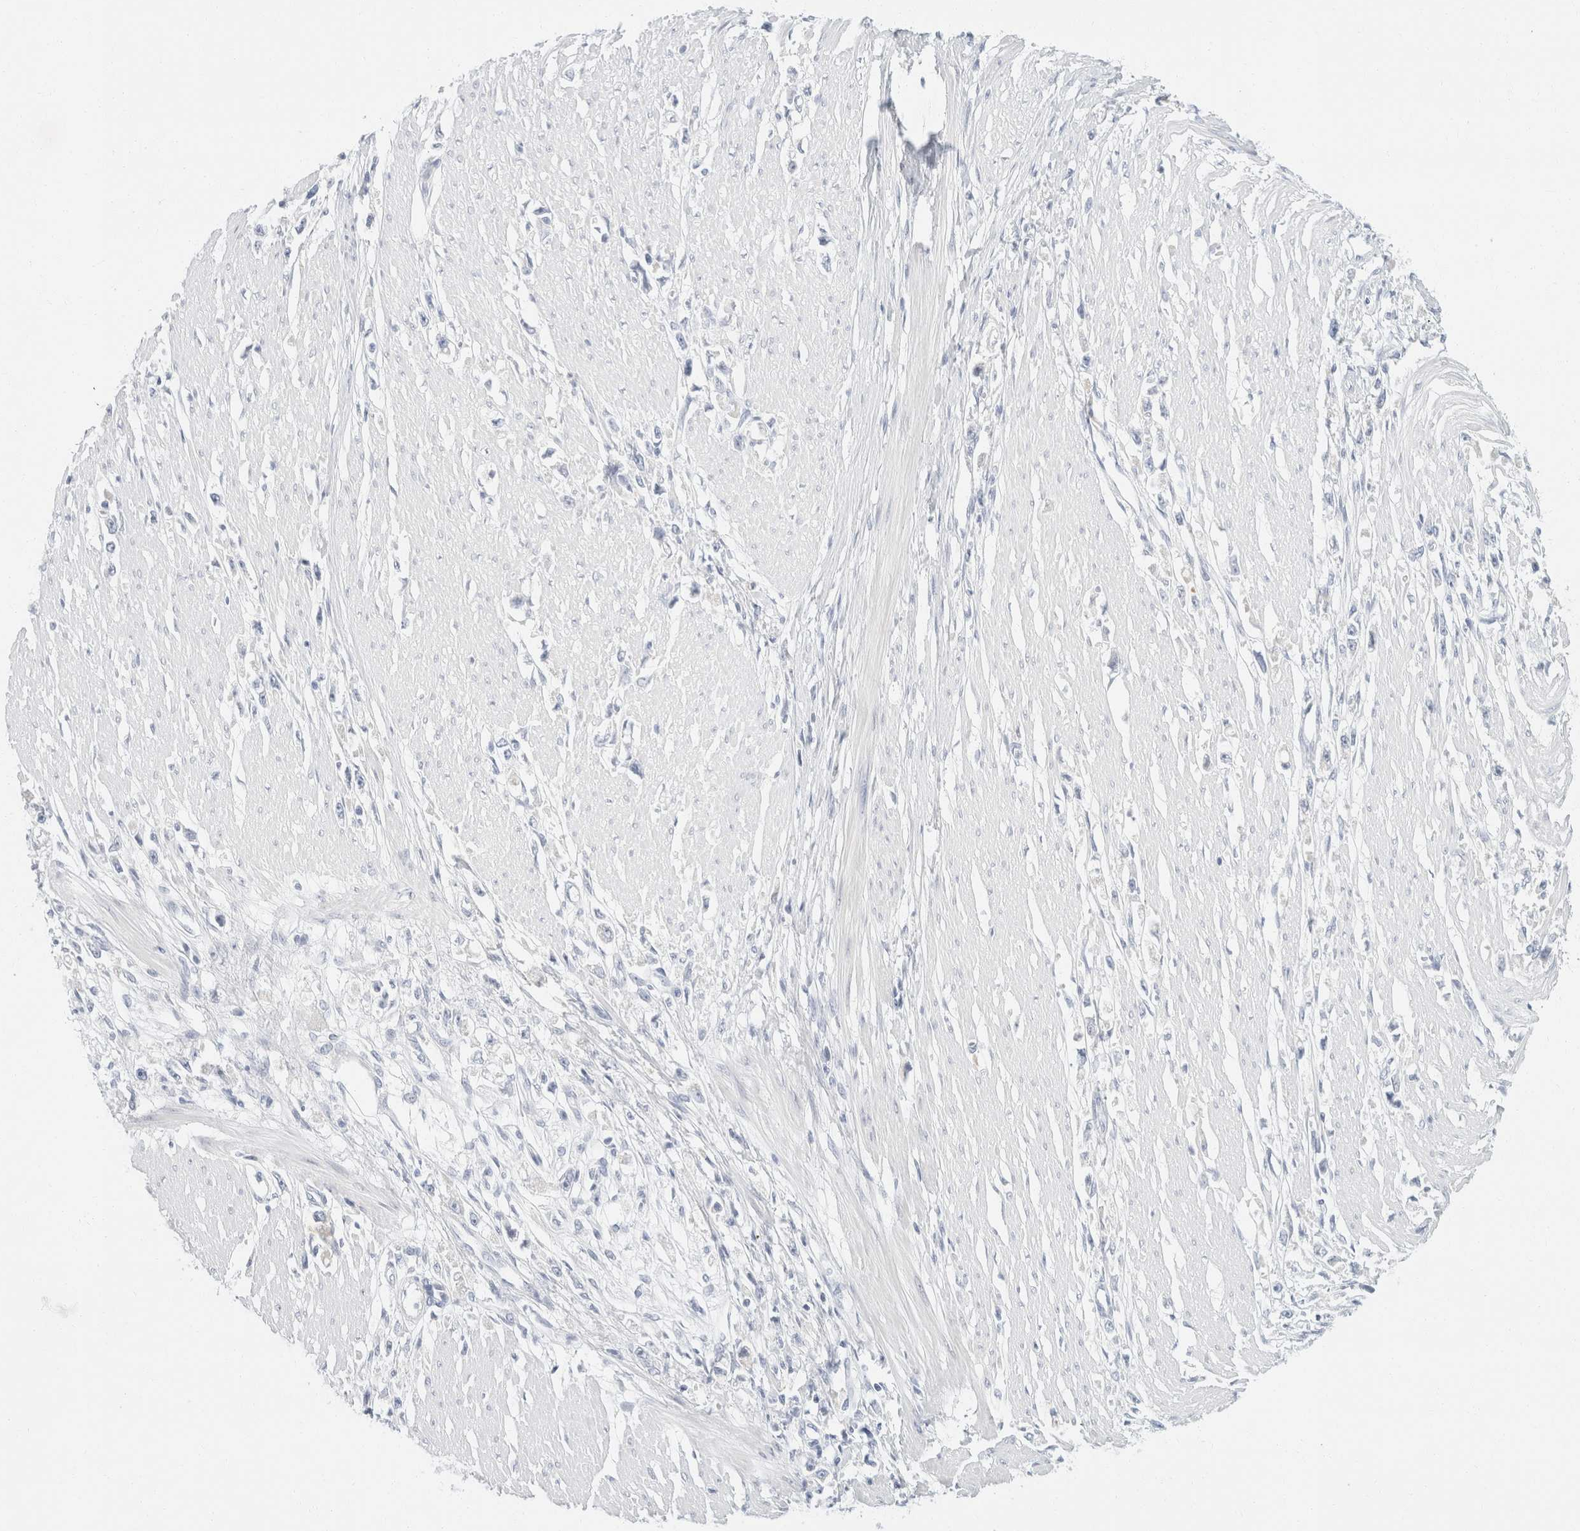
{"staining": {"intensity": "negative", "quantity": "none", "location": "none"}, "tissue": "stomach cancer", "cell_type": "Tumor cells", "image_type": "cancer", "snomed": [{"axis": "morphology", "description": "Adenocarcinoma, NOS"}, {"axis": "topography", "description": "Stomach"}], "caption": "There is no significant positivity in tumor cells of adenocarcinoma (stomach).", "gene": "KRT20", "patient": {"sex": "female", "age": 59}}